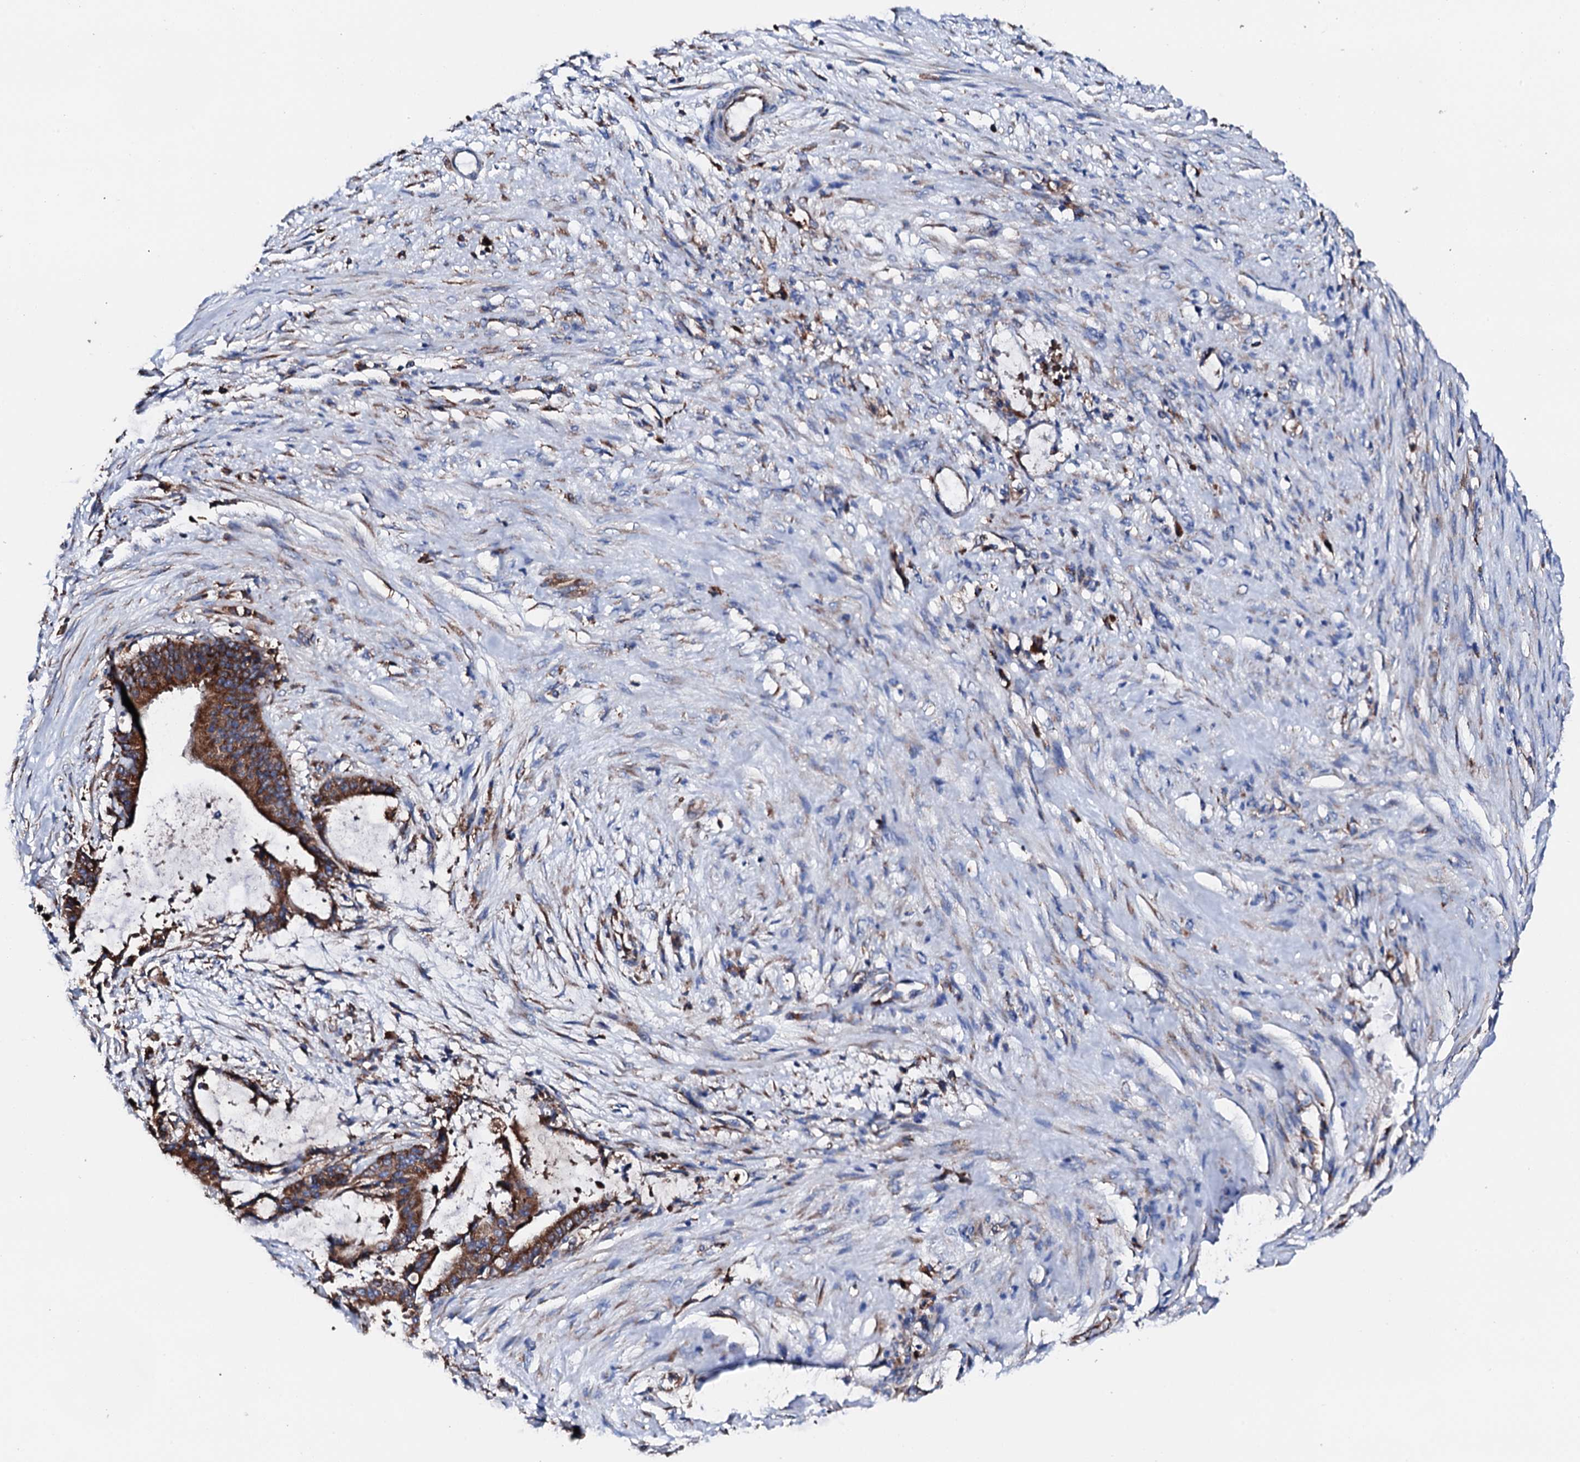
{"staining": {"intensity": "moderate", "quantity": ">75%", "location": "cytoplasmic/membranous"}, "tissue": "liver cancer", "cell_type": "Tumor cells", "image_type": "cancer", "snomed": [{"axis": "morphology", "description": "Normal tissue, NOS"}, {"axis": "morphology", "description": "Cholangiocarcinoma"}, {"axis": "topography", "description": "Liver"}, {"axis": "topography", "description": "Peripheral nerve tissue"}], "caption": "Human cholangiocarcinoma (liver) stained with a brown dye displays moderate cytoplasmic/membranous positive expression in about >75% of tumor cells.", "gene": "AMDHD1", "patient": {"sex": "female", "age": 73}}